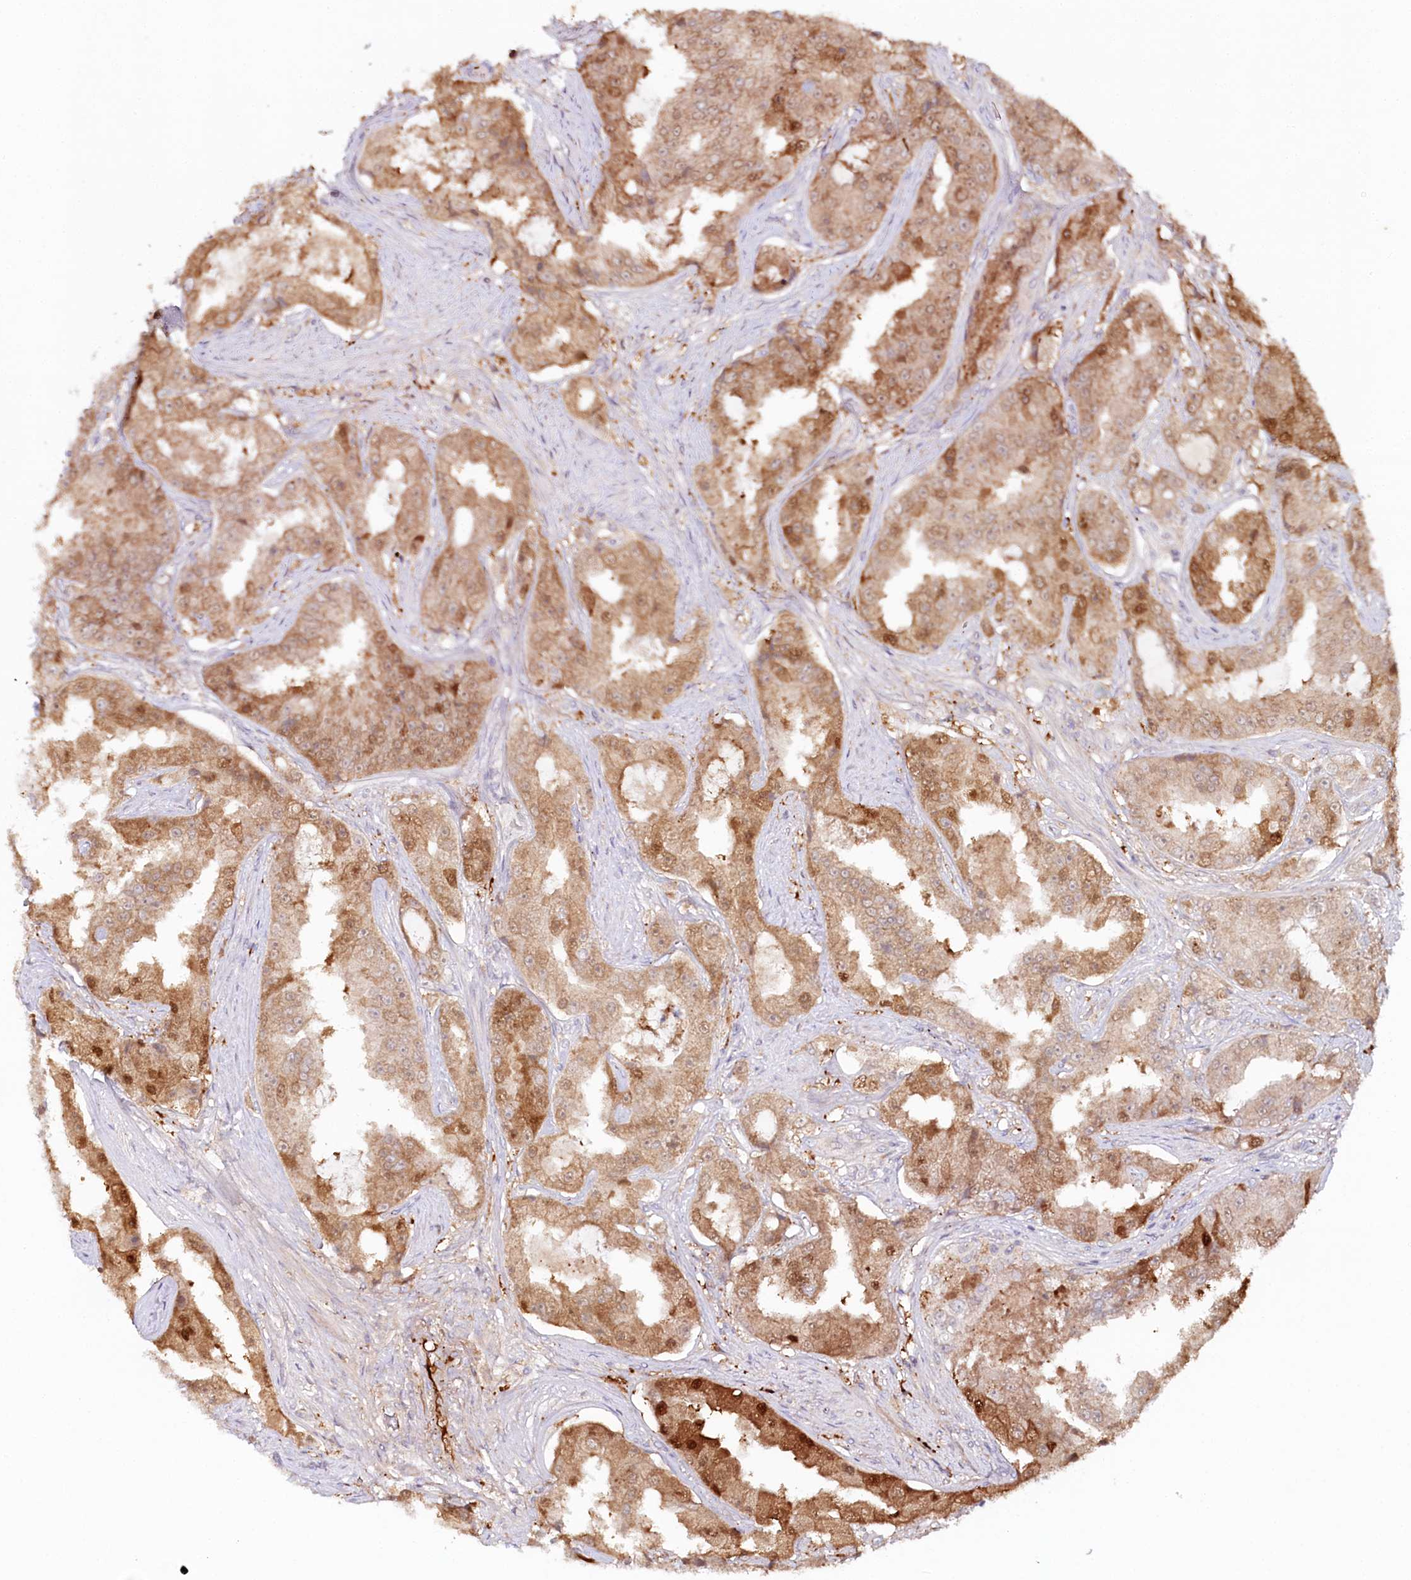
{"staining": {"intensity": "moderate", "quantity": ">75%", "location": "cytoplasmic/membranous"}, "tissue": "prostate cancer", "cell_type": "Tumor cells", "image_type": "cancer", "snomed": [{"axis": "morphology", "description": "Adenocarcinoma, High grade"}, {"axis": "topography", "description": "Prostate"}], "caption": "Adenocarcinoma (high-grade) (prostate) was stained to show a protein in brown. There is medium levels of moderate cytoplasmic/membranous positivity in approximately >75% of tumor cells.", "gene": "PSAPL1", "patient": {"sex": "male", "age": 73}}